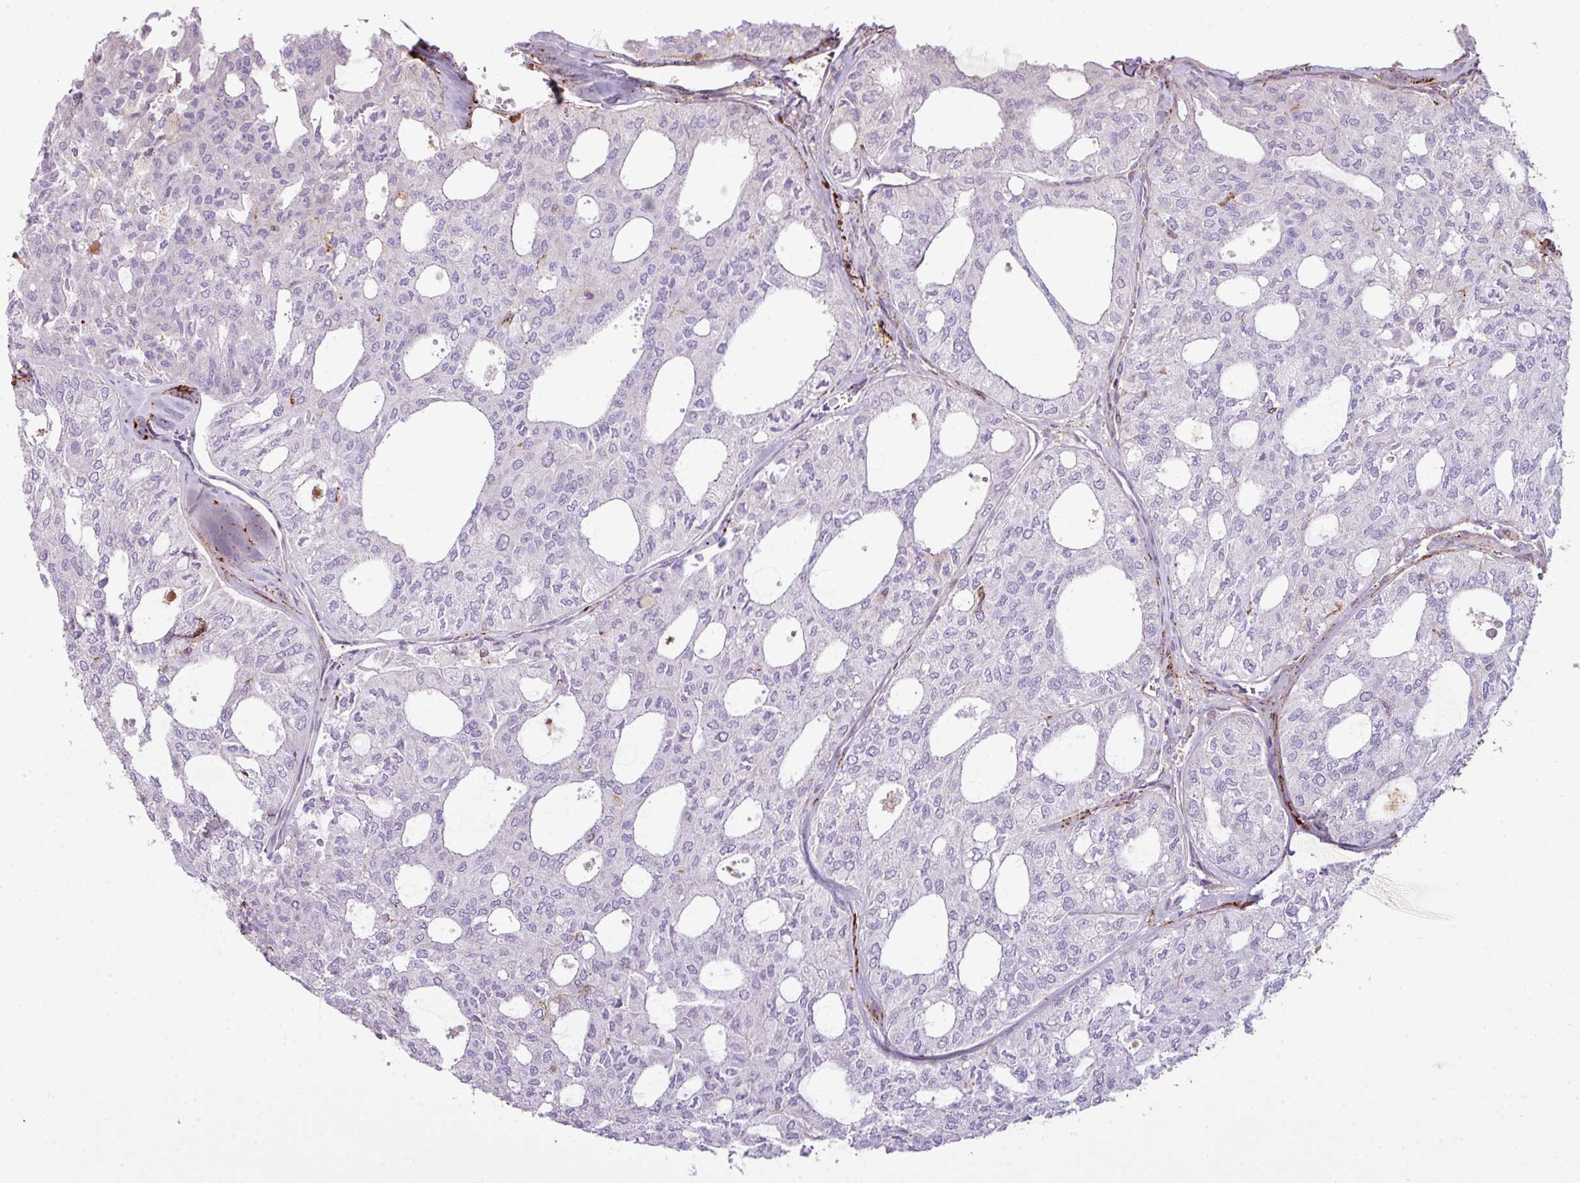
{"staining": {"intensity": "negative", "quantity": "none", "location": "none"}, "tissue": "thyroid cancer", "cell_type": "Tumor cells", "image_type": "cancer", "snomed": [{"axis": "morphology", "description": "Follicular adenoma carcinoma, NOS"}, {"axis": "topography", "description": "Thyroid gland"}], "caption": "Photomicrograph shows no significant protein staining in tumor cells of thyroid follicular adenoma carcinoma.", "gene": "COL8A1", "patient": {"sex": "male", "age": 75}}